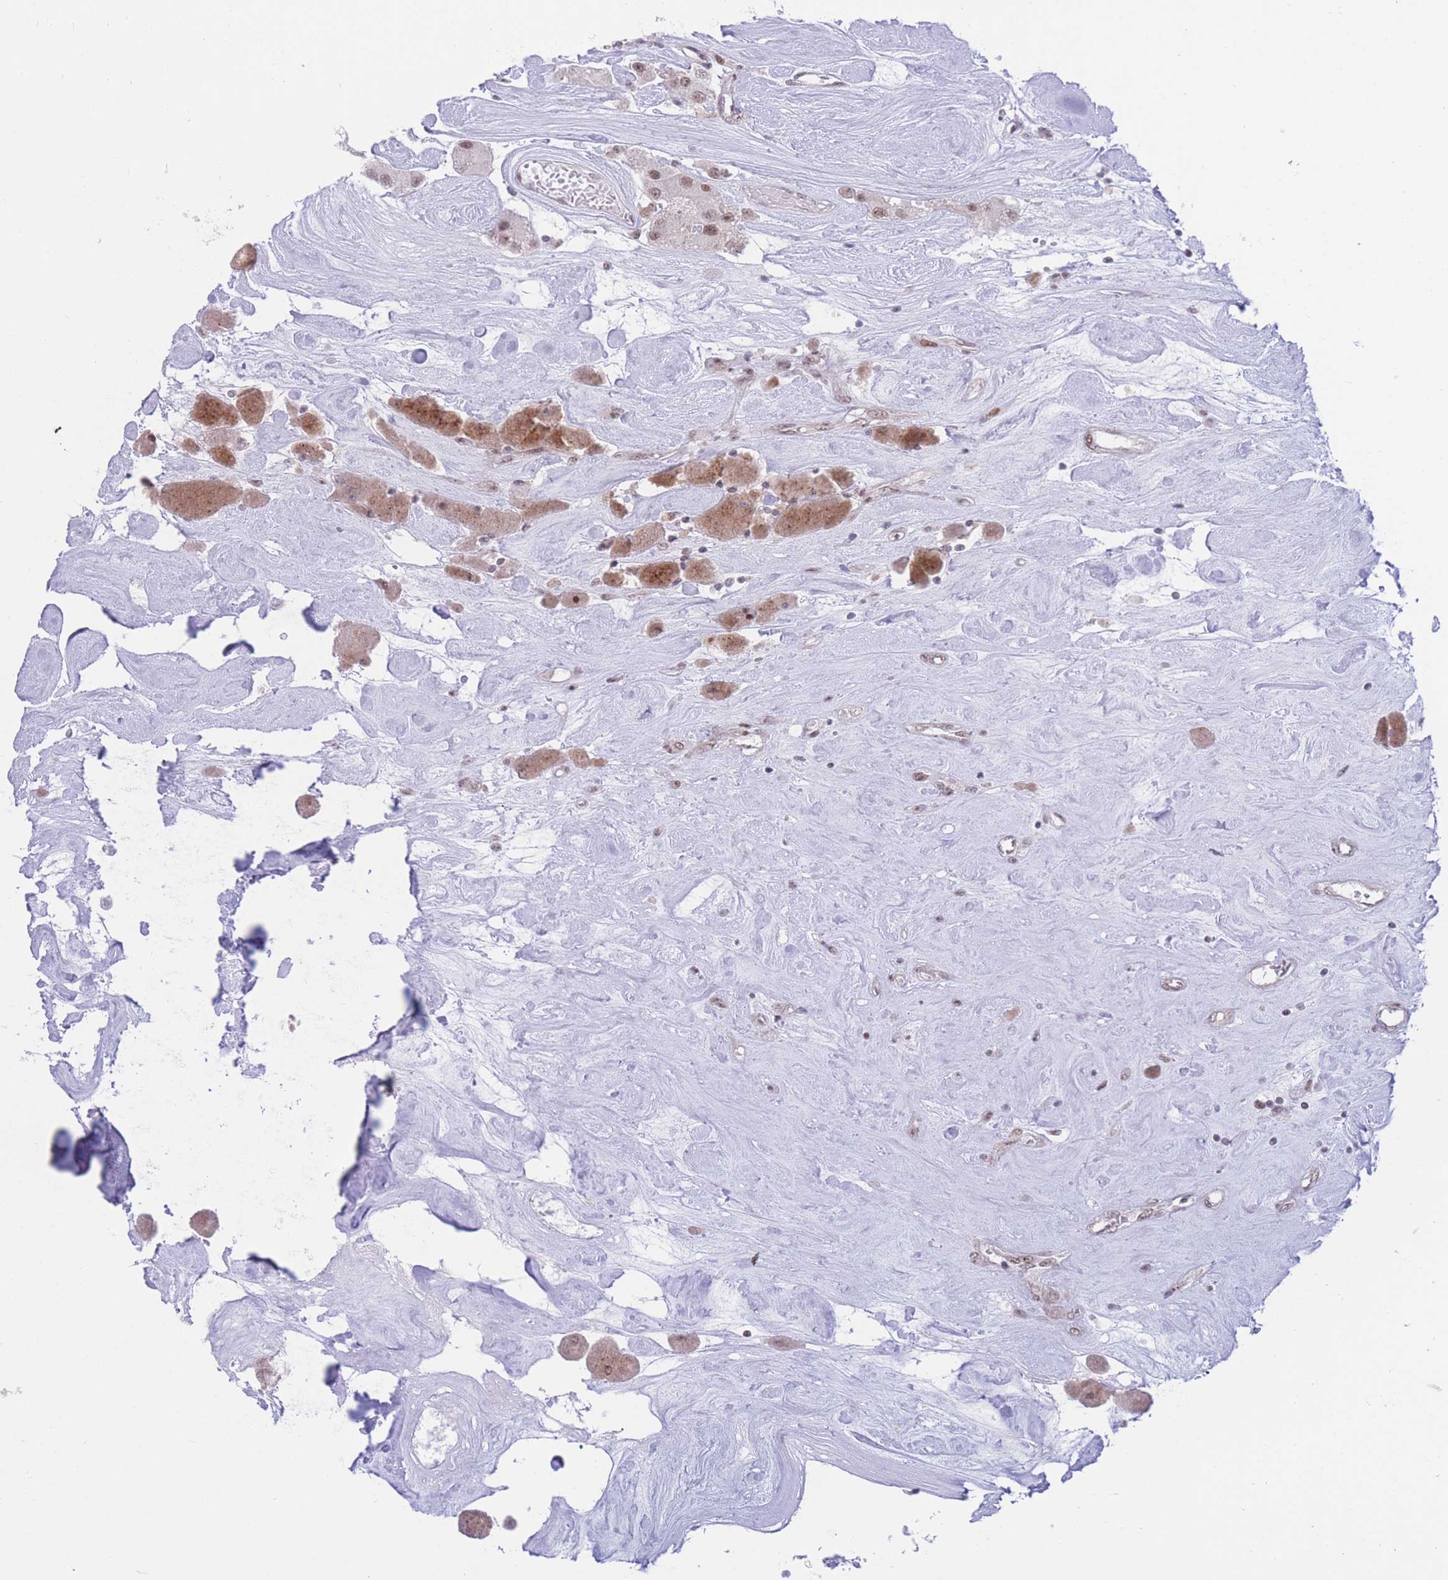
{"staining": {"intensity": "moderate", "quantity": ">75%", "location": "nuclear"}, "tissue": "carcinoid", "cell_type": "Tumor cells", "image_type": "cancer", "snomed": [{"axis": "morphology", "description": "Carcinoid, malignant, NOS"}, {"axis": "topography", "description": "Pancreas"}], "caption": "Moderate nuclear protein staining is identified in about >75% of tumor cells in carcinoid. (Brightfield microscopy of DAB IHC at high magnification).", "gene": "PCIF1", "patient": {"sex": "male", "age": 41}}